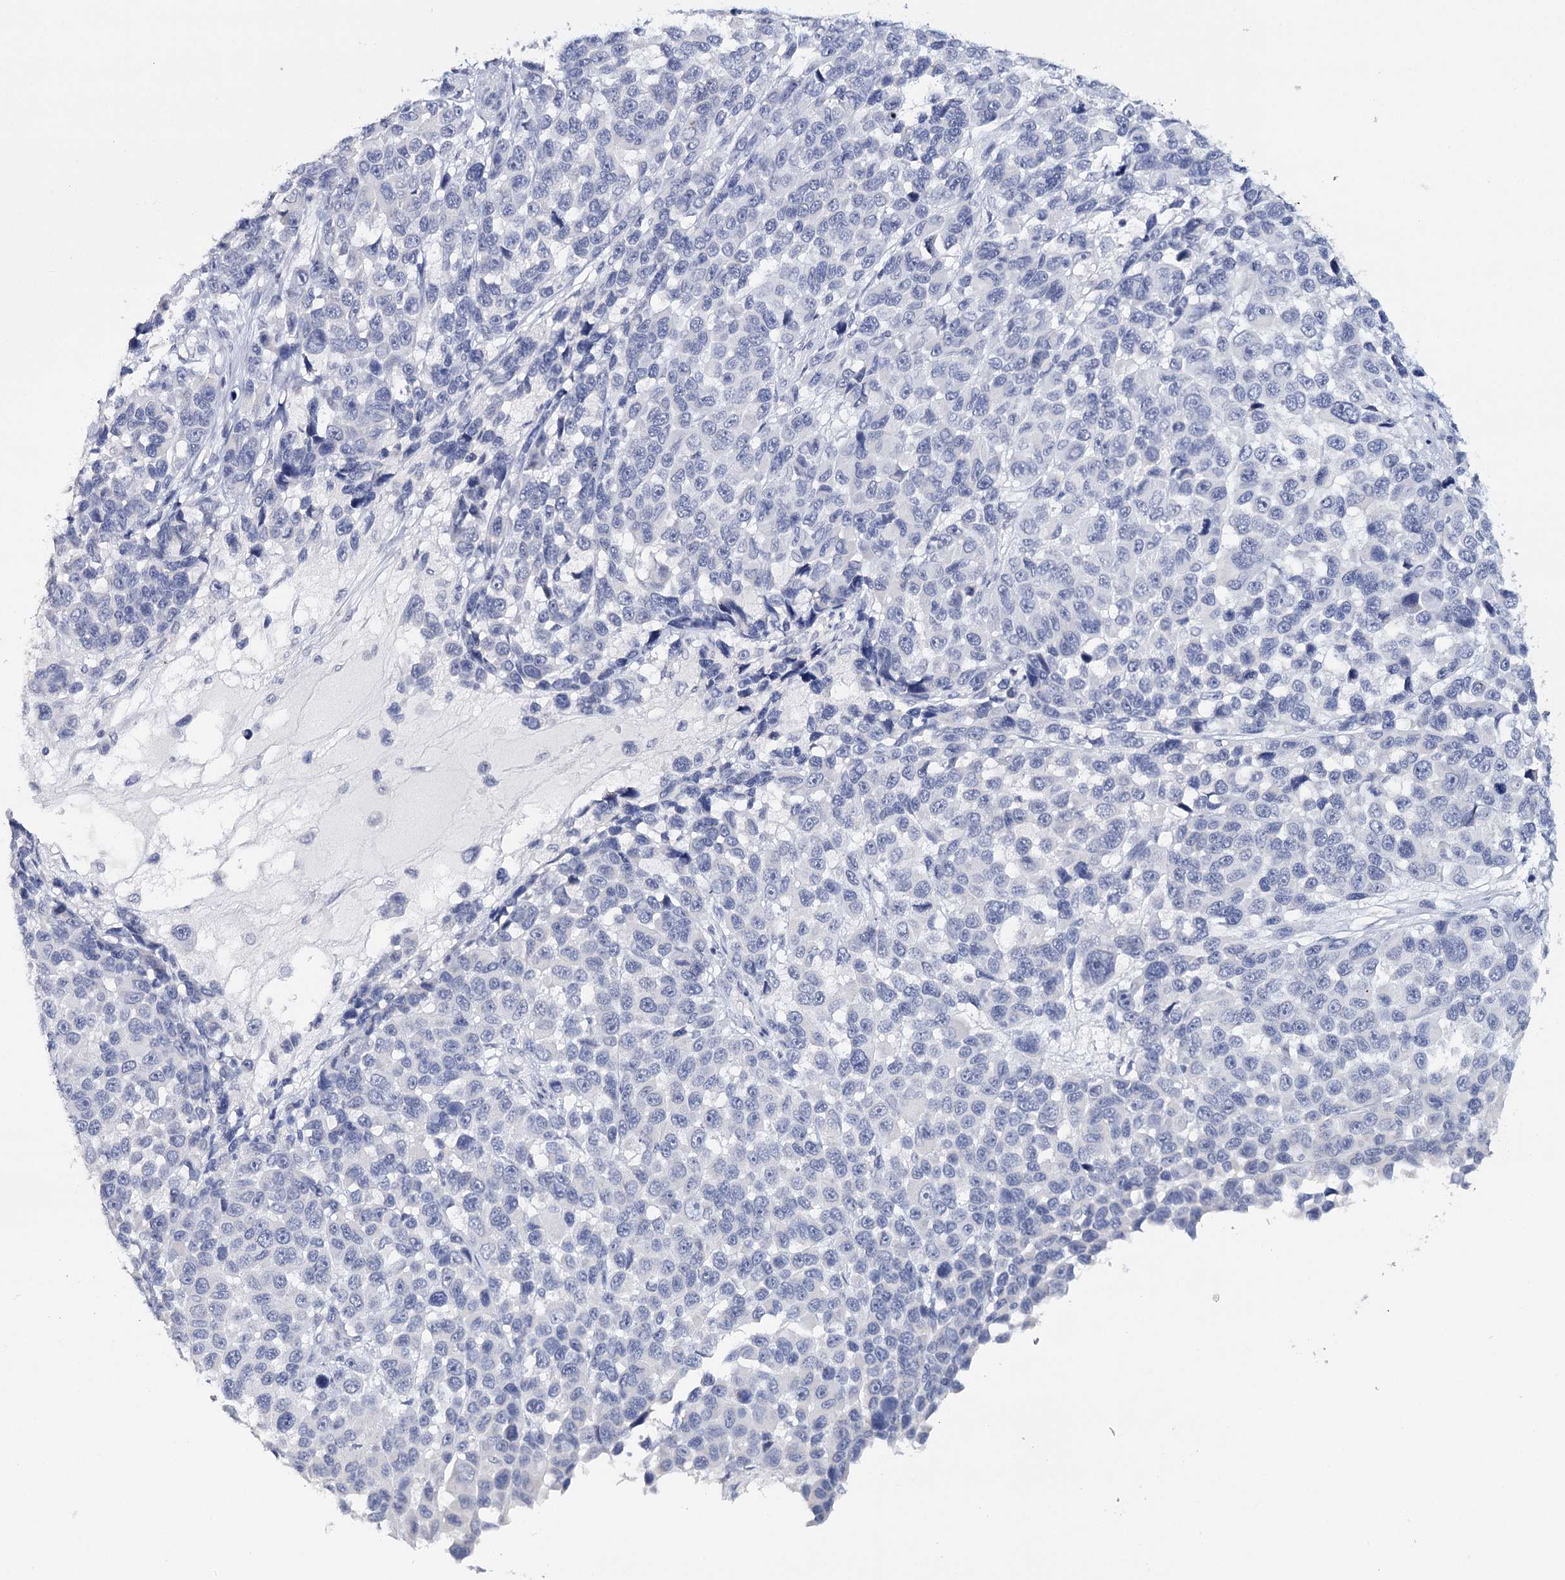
{"staining": {"intensity": "negative", "quantity": "none", "location": "none"}, "tissue": "melanoma", "cell_type": "Tumor cells", "image_type": "cancer", "snomed": [{"axis": "morphology", "description": "Malignant melanoma, NOS"}, {"axis": "topography", "description": "Skin"}], "caption": "Malignant melanoma stained for a protein using IHC exhibits no positivity tumor cells.", "gene": "HSPA4L", "patient": {"sex": "male", "age": 53}}